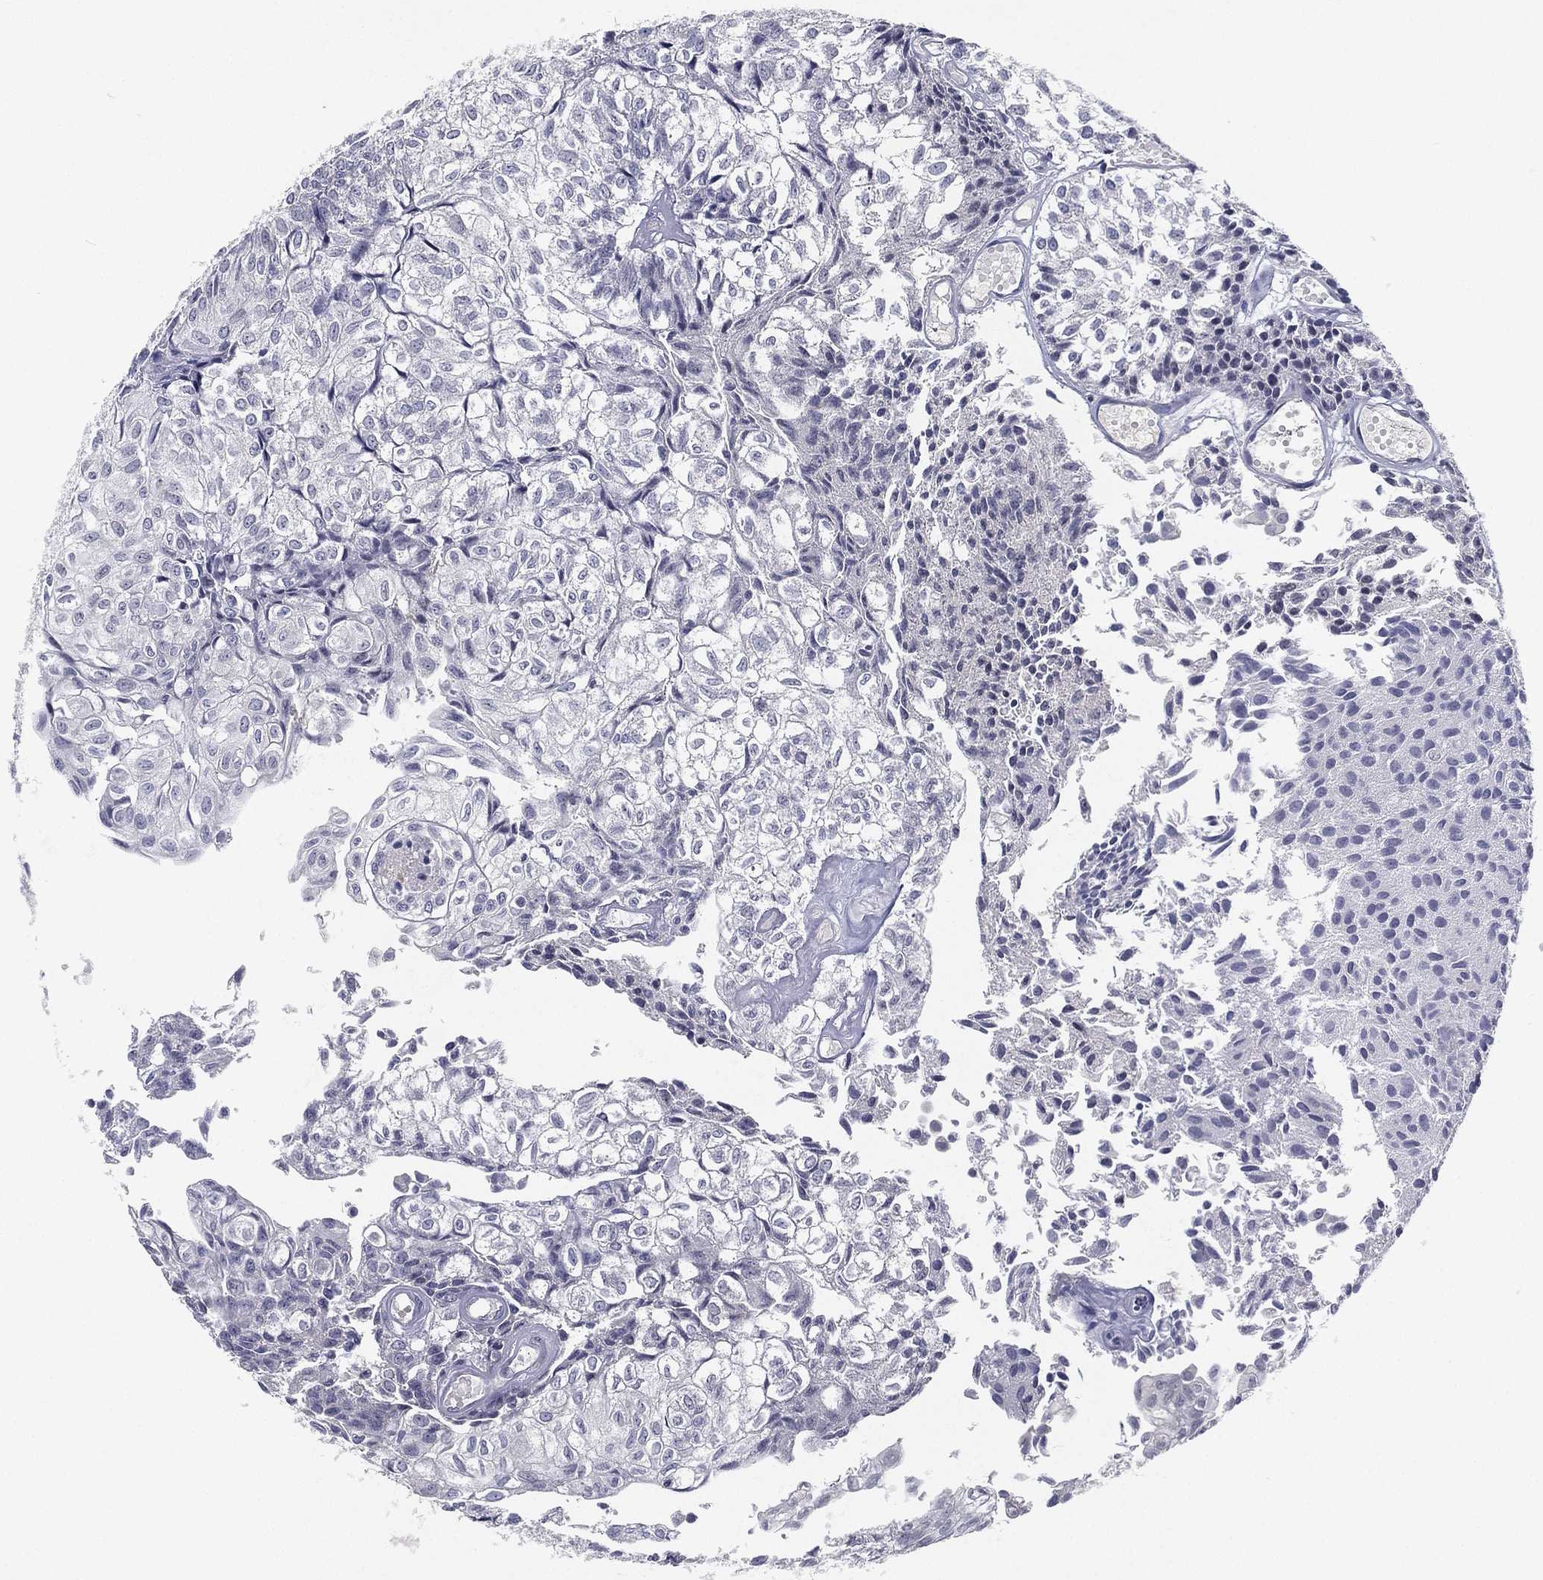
{"staining": {"intensity": "negative", "quantity": "none", "location": "none"}, "tissue": "urothelial cancer", "cell_type": "Tumor cells", "image_type": "cancer", "snomed": [{"axis": "morphology", "description": "Urothelial carcinoma, Low grade"}, {"axis": "topography", "description": "Urinary bladder"}], "caption": "Tumor cells are negative for brown protein staining in urothelial carcinoma (low-grade).", "gene": "MS4A8", "patient": {"sex": "male", "age": 89}}